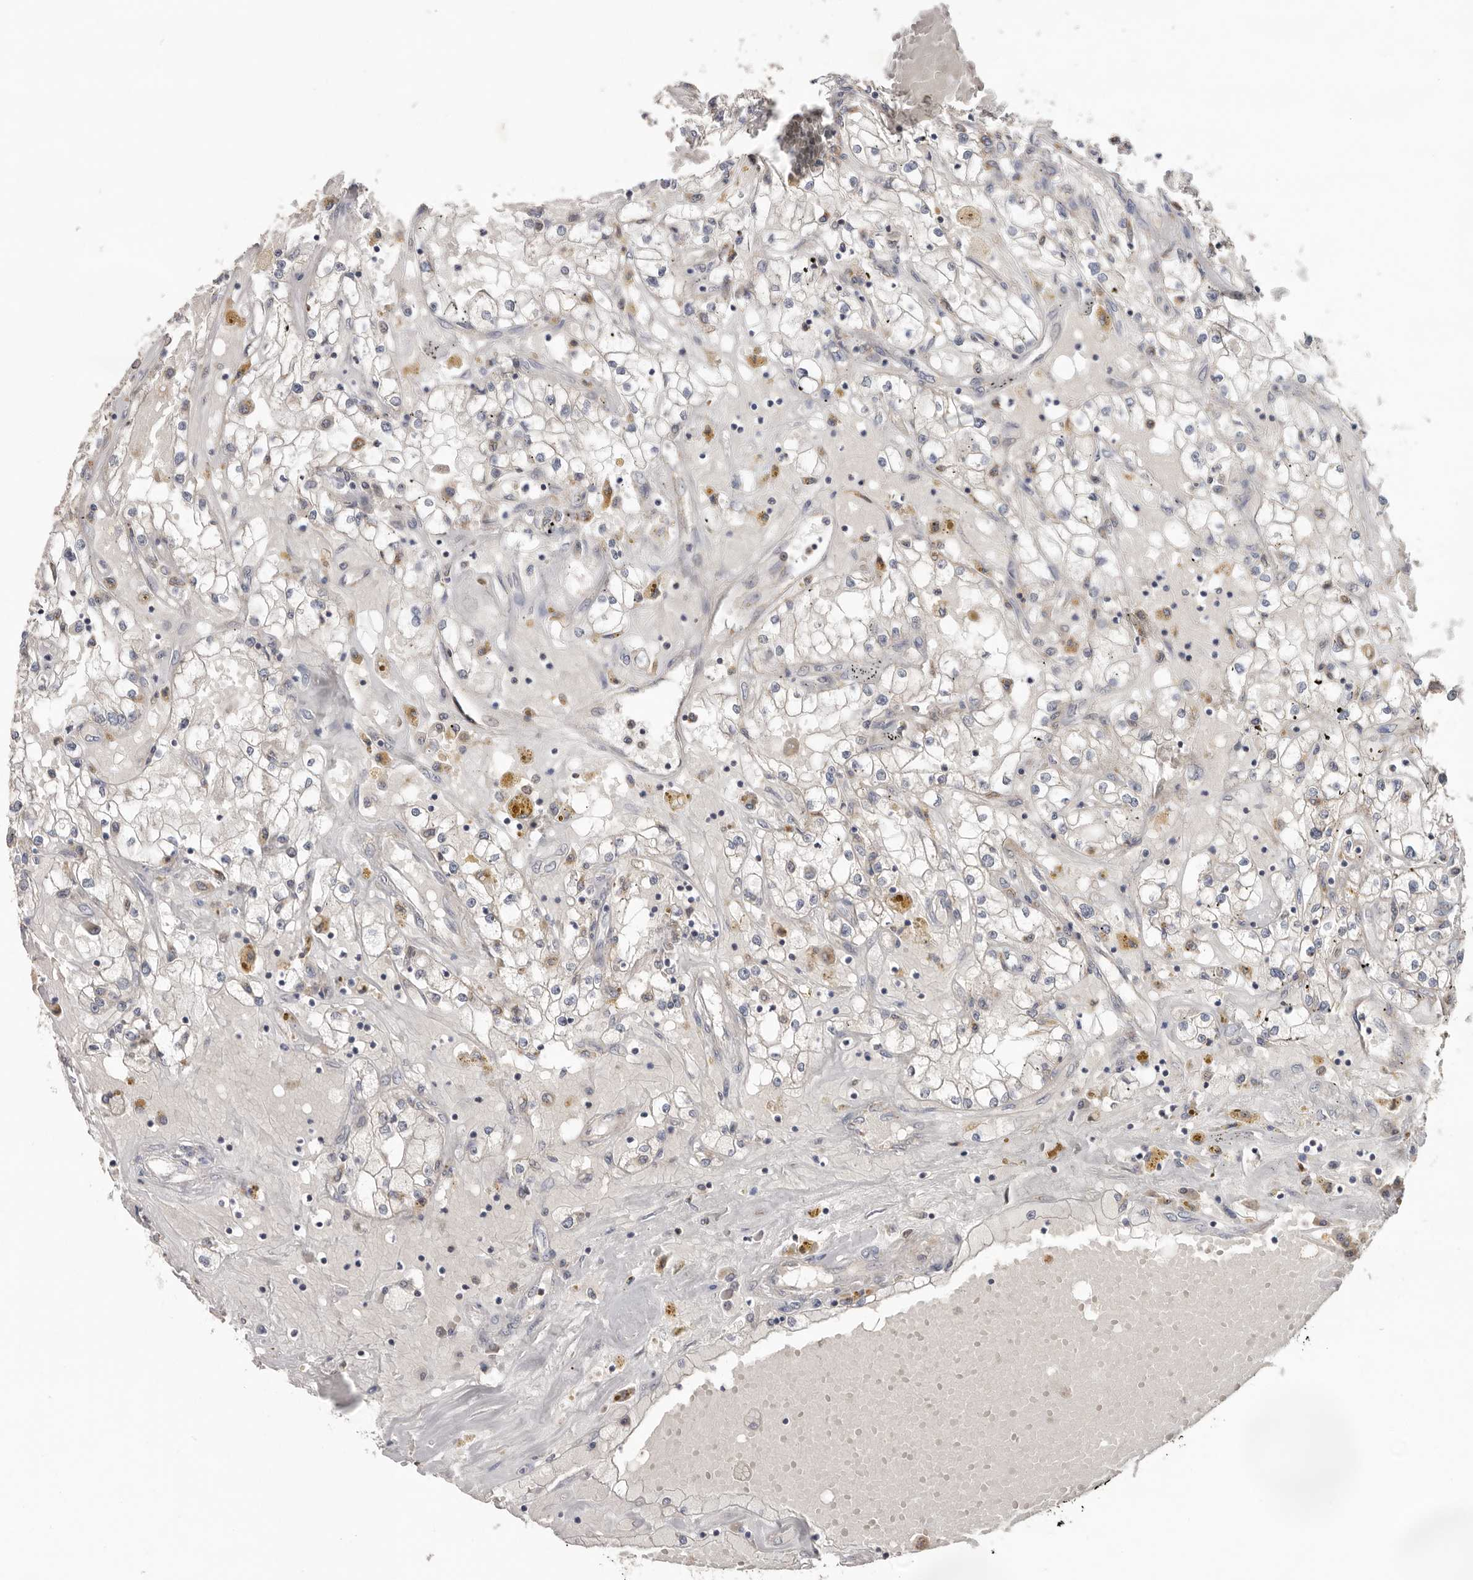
{"staining": {"intensity": "negative", "quantity": "none", "location": "none"}, "tissue": "renal cancer", "cell_type": "Tumor cells", "image_type": "cancer", "snomed": [{"axis": "morphology", "description": "Adenocarcinoma, NOS"}, {"axis": "topography", "description": "Kidney"}], "caption": "Adenocarcinoma (renal) was stained to show a protein in brown. There is no significant positivity in tumor cells.", "gene": "BRCA2", "patient": {"sex": "male", "age": 56}}